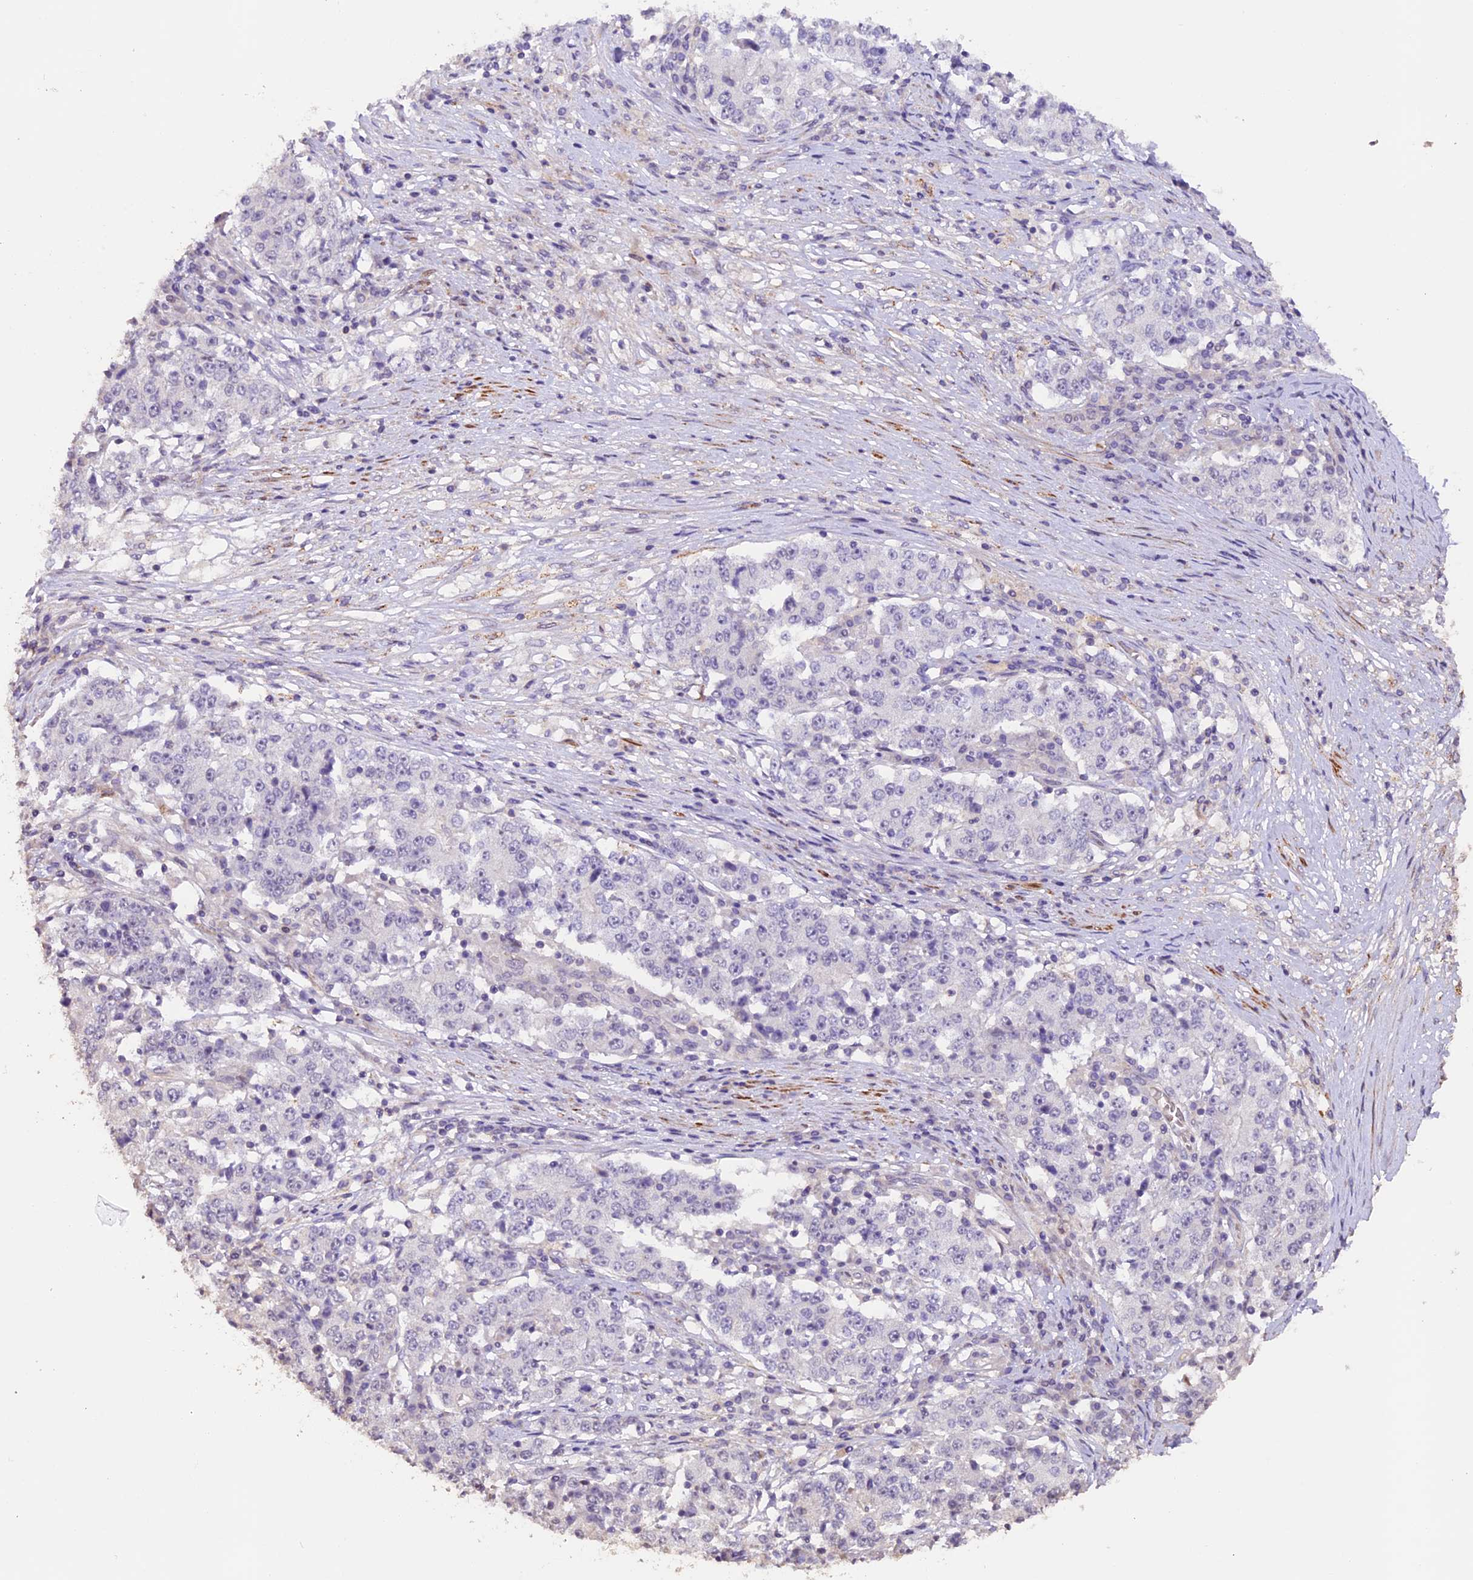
{"staining": {"intensity": "negative", "quantity": "none", "location": "none"}, "tissue": "stomach cancer", "cell_type": "Tumor cells", "image_type": "cancer", "snomed": [{"axis": "morphology", "description": "Adenocarcinoma, NOS"}, {"axis": "topography", "description": "Stomach"}], "caption": "Human stomach cancer stained for a protein using immunohistochemistry shows no staining in tumor cells.", "gene": "GNB5", "patient": {"sex": "male", "age": 59}}